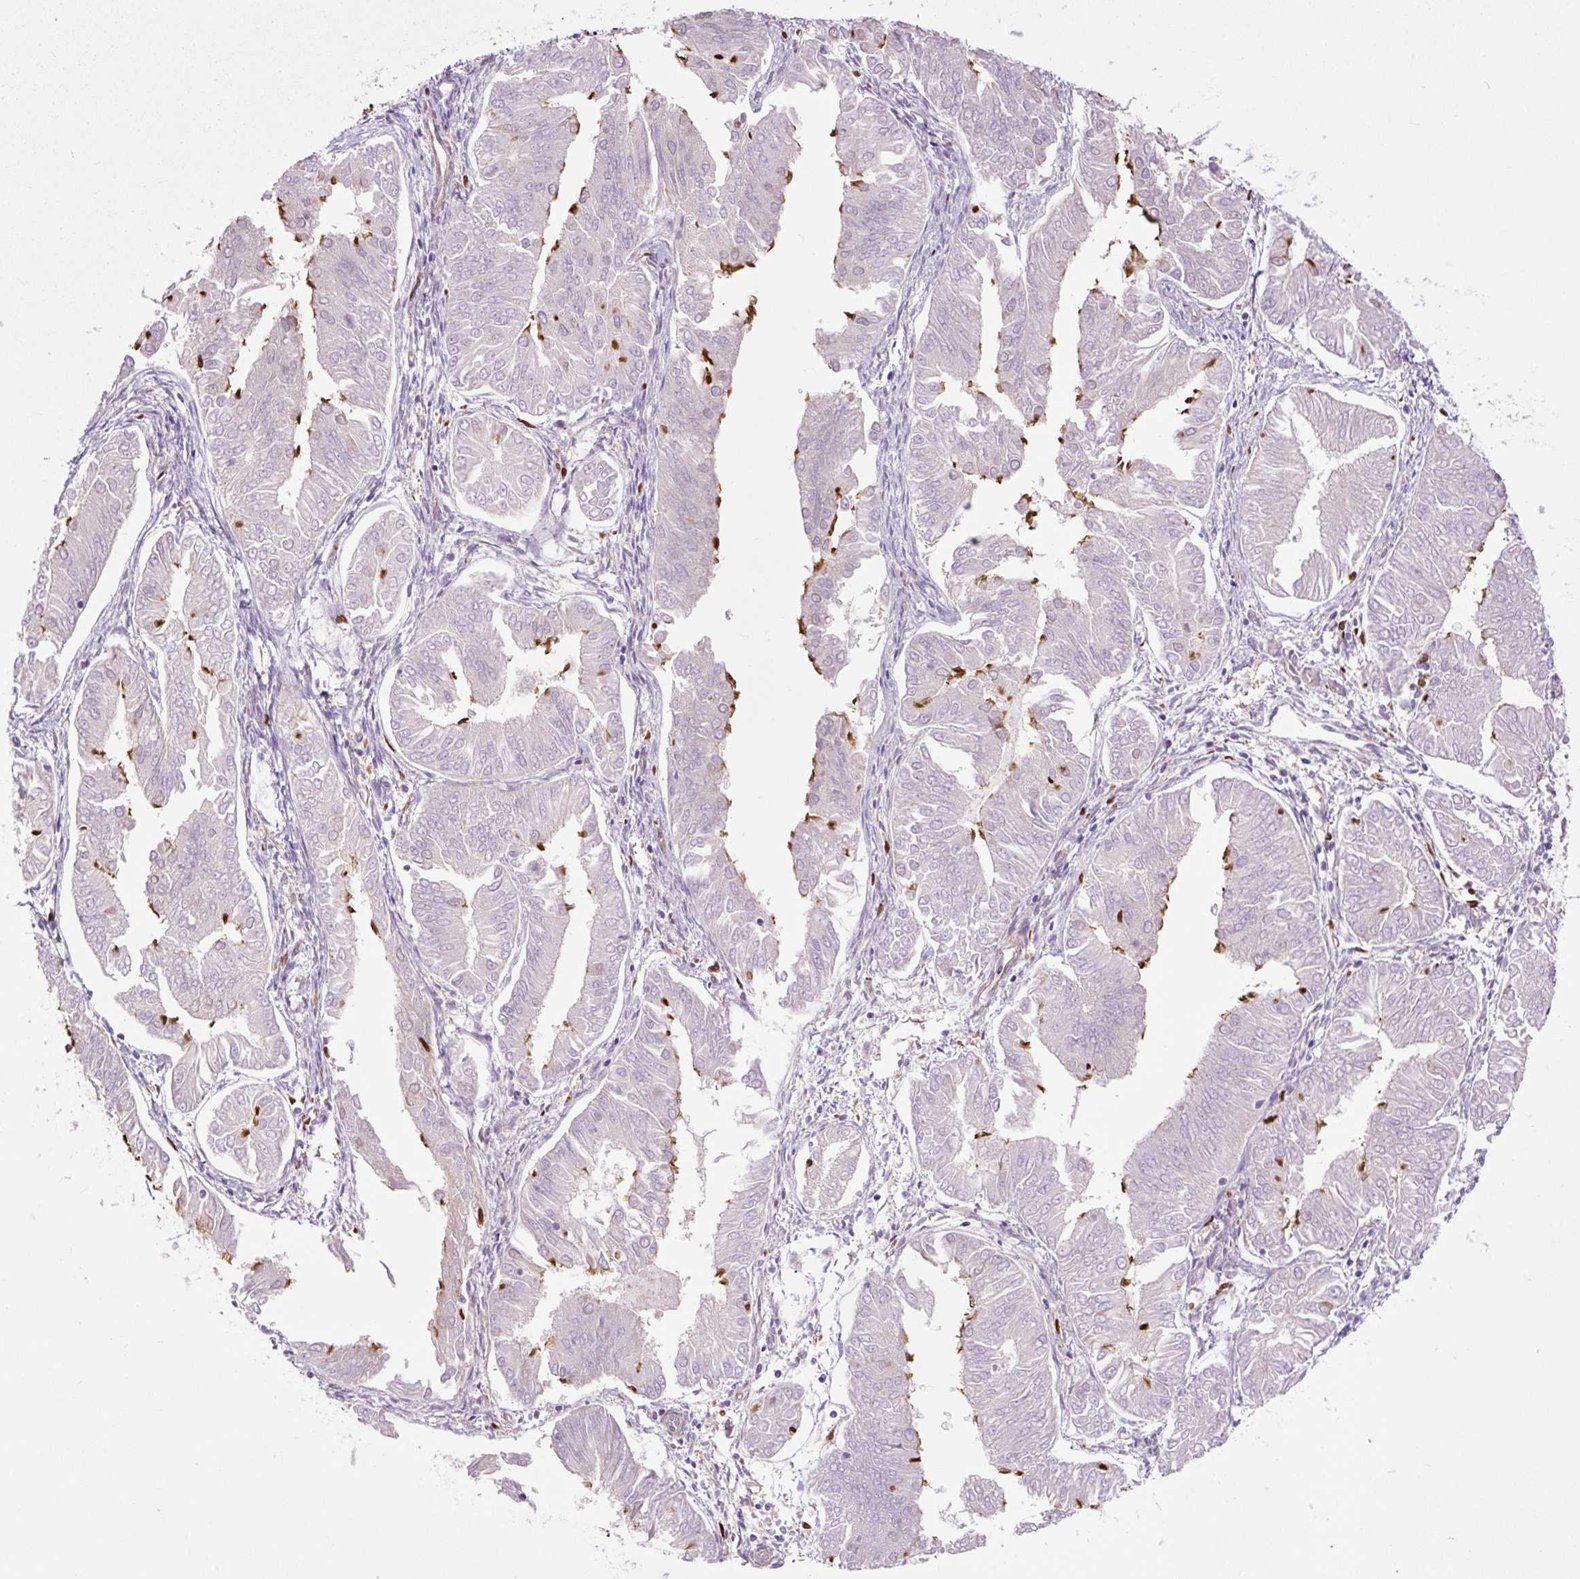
{"staining": {"intensity": "strong", "quantity": "<25%", "location": "cytoplasmic/membranous"}, "tissue": "endometrial cancer", "cell_type": "Tumor cells", "image_type": "cancer", "snomed": [{"axis": "morphology", "description": "Adenocarcinoma, NOS"}, {"axis": "topography", "description": "Endometrium"}], "caption": "Immunohistochemistry (IHC) photomicrograph of human endometrial cancer stained for a protein (brown), which shows medium levels of strong cytoplasmic/membranous positivity in approximately <25% of tumor cells.", "gene": "SPI1", "patient": {"sex": "female", "age": 53}}